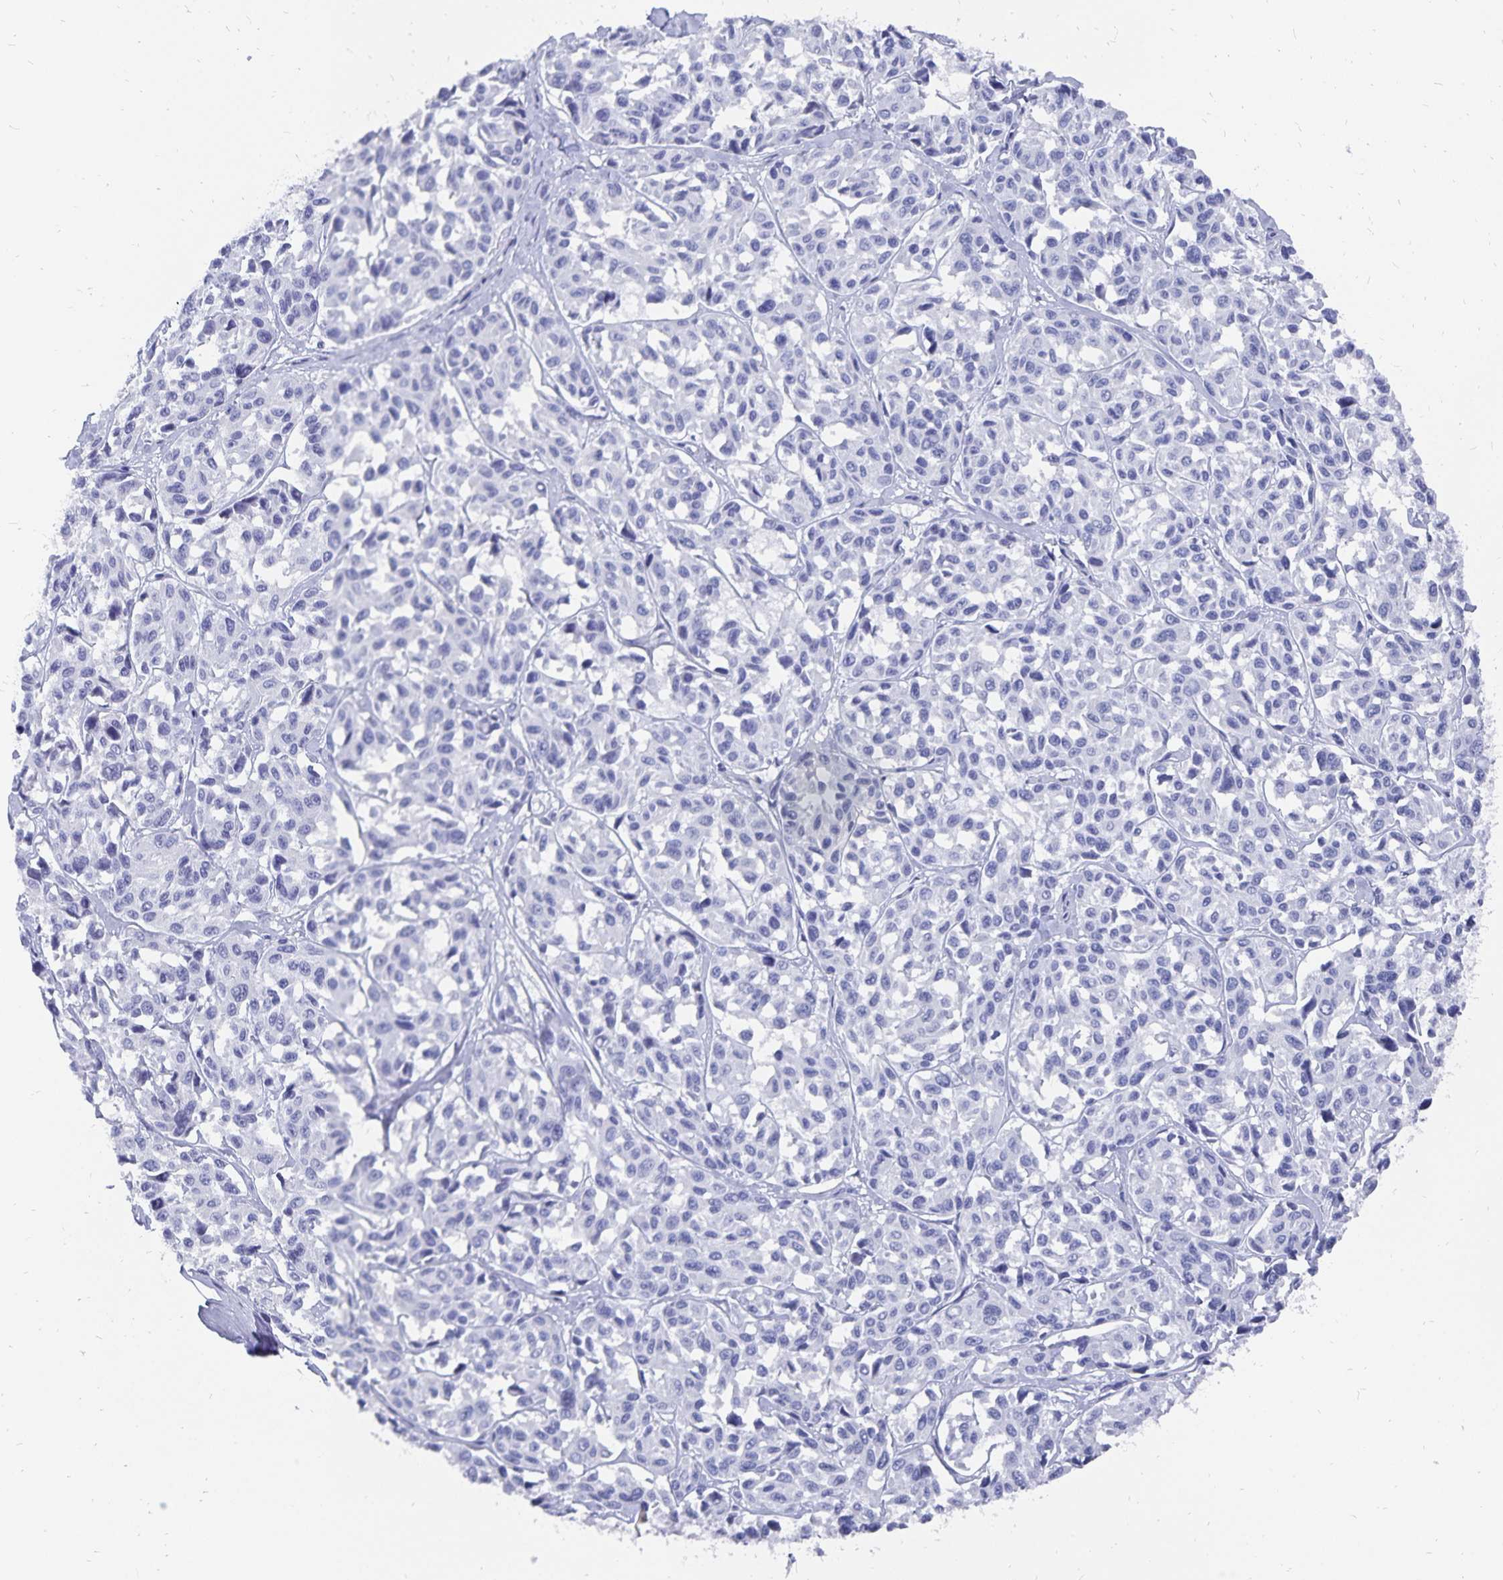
{"staining": {"intensity": "negative", "quantity": "none", "location": "none"}, "tissue": "melanoma", "cell_type": "Tumor cells", "image_type": "cancer", "snomed": [{"axis": "morphology", "description": "Malignant melanoma, NOS"}, {"axis": "topography", "description": "Skin"}], "caption": "Immunohistochemical staining of malignant melanoma reveals no significant staining in tumor cells.", "gene": "ADH1A", "patient": {"sex": "female", "age": 66}}